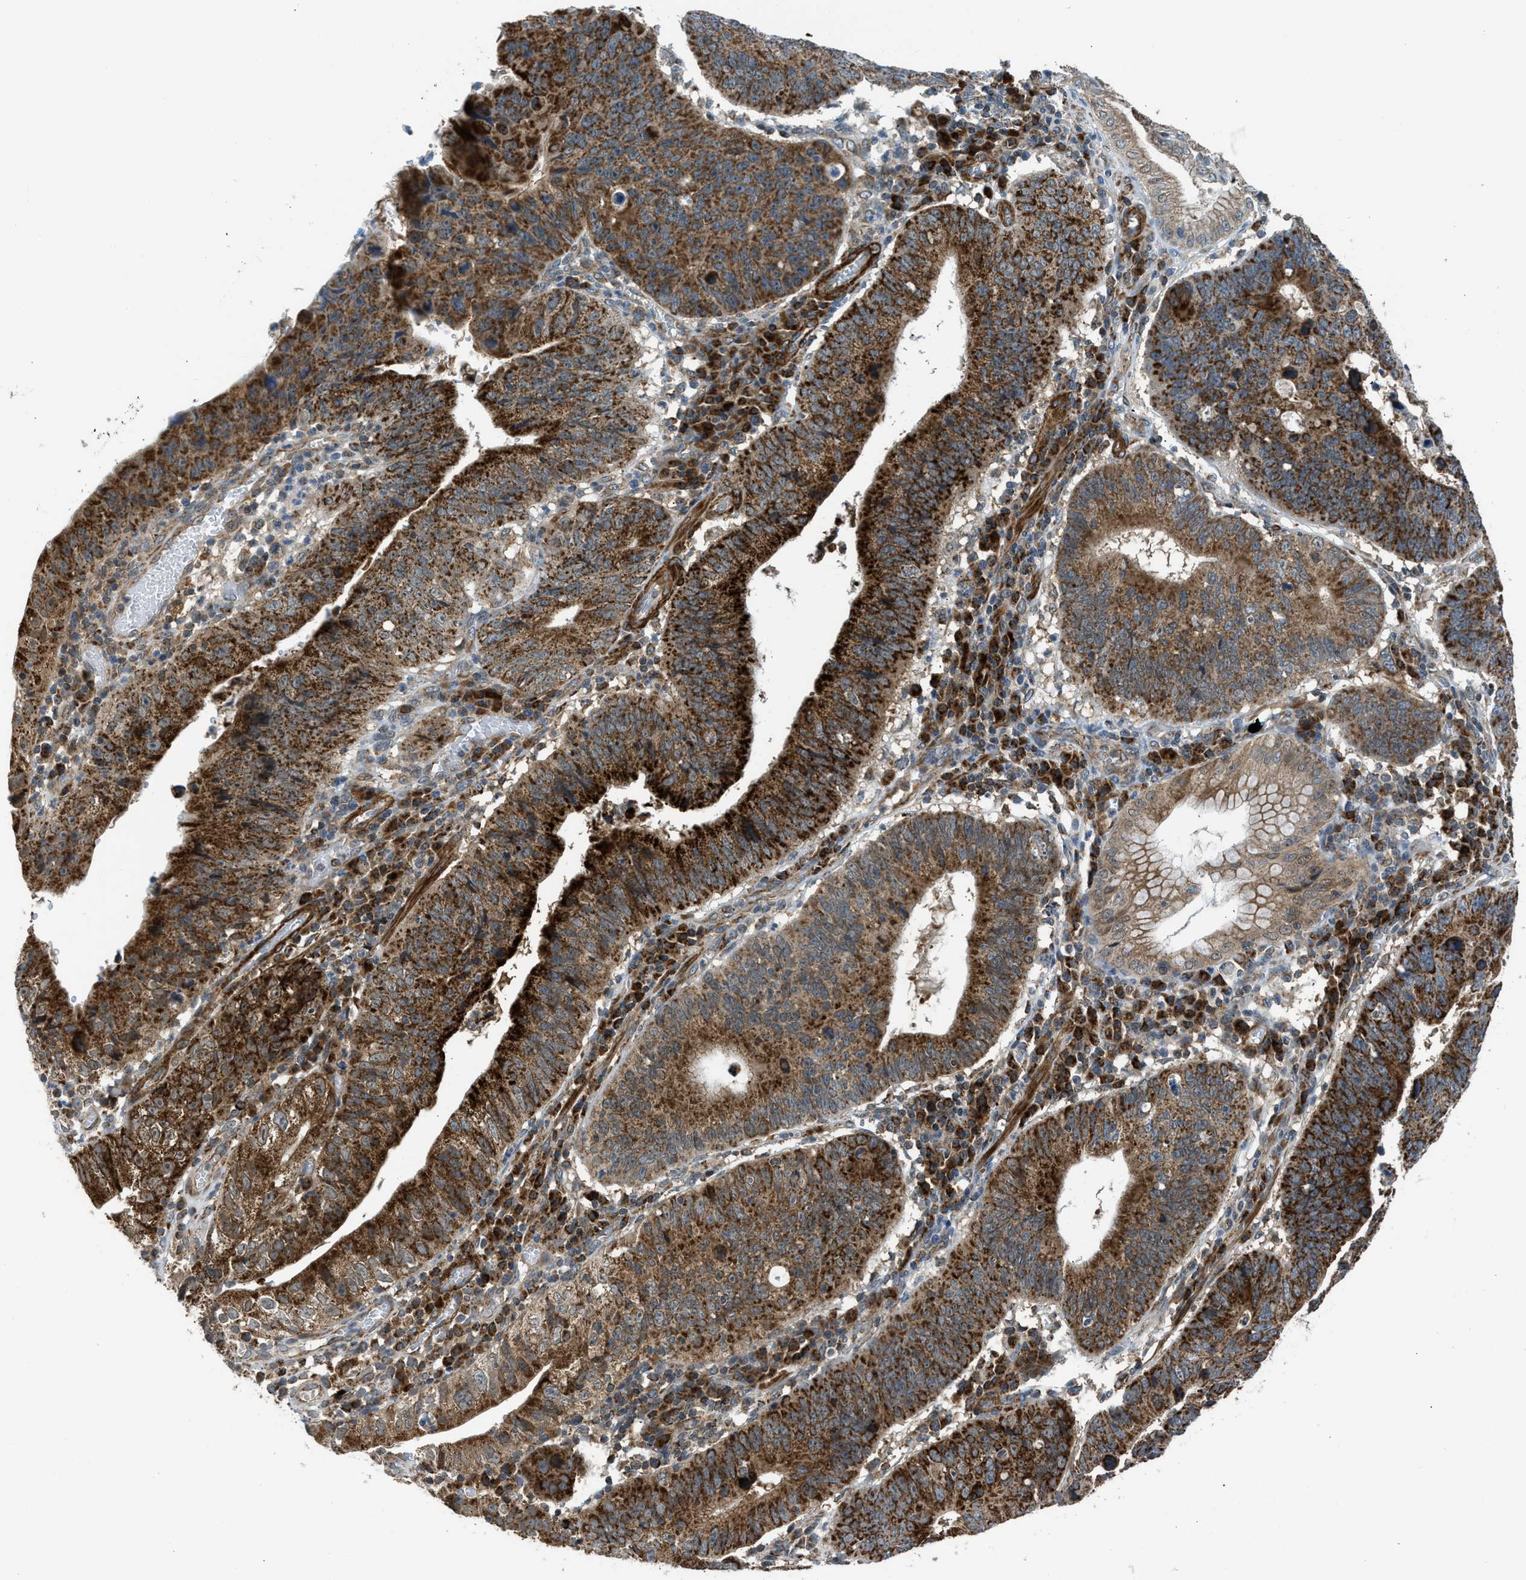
{"staining": {"intensity": "strong", "quantity": ">75%", "location": "cytoplasmic/membranous"}, "tissue": "stomach cancer", "cell_type": "Tumor cells", "image_type": "cancer", "snomed": [{"axis": "morphology", "description": "Adenocarcinoma, NOS"}, {"axis": "topography", "description": "Stomach"}], "caption": "High-power microscopy captured an IHC image of stomach adenocarcinoma, revealing strong cytoplasmic/membranous positivity in approximately >75% of tumor cells.", "gene": "SESN2", "patient": {"sex": "male", "age": 59}}